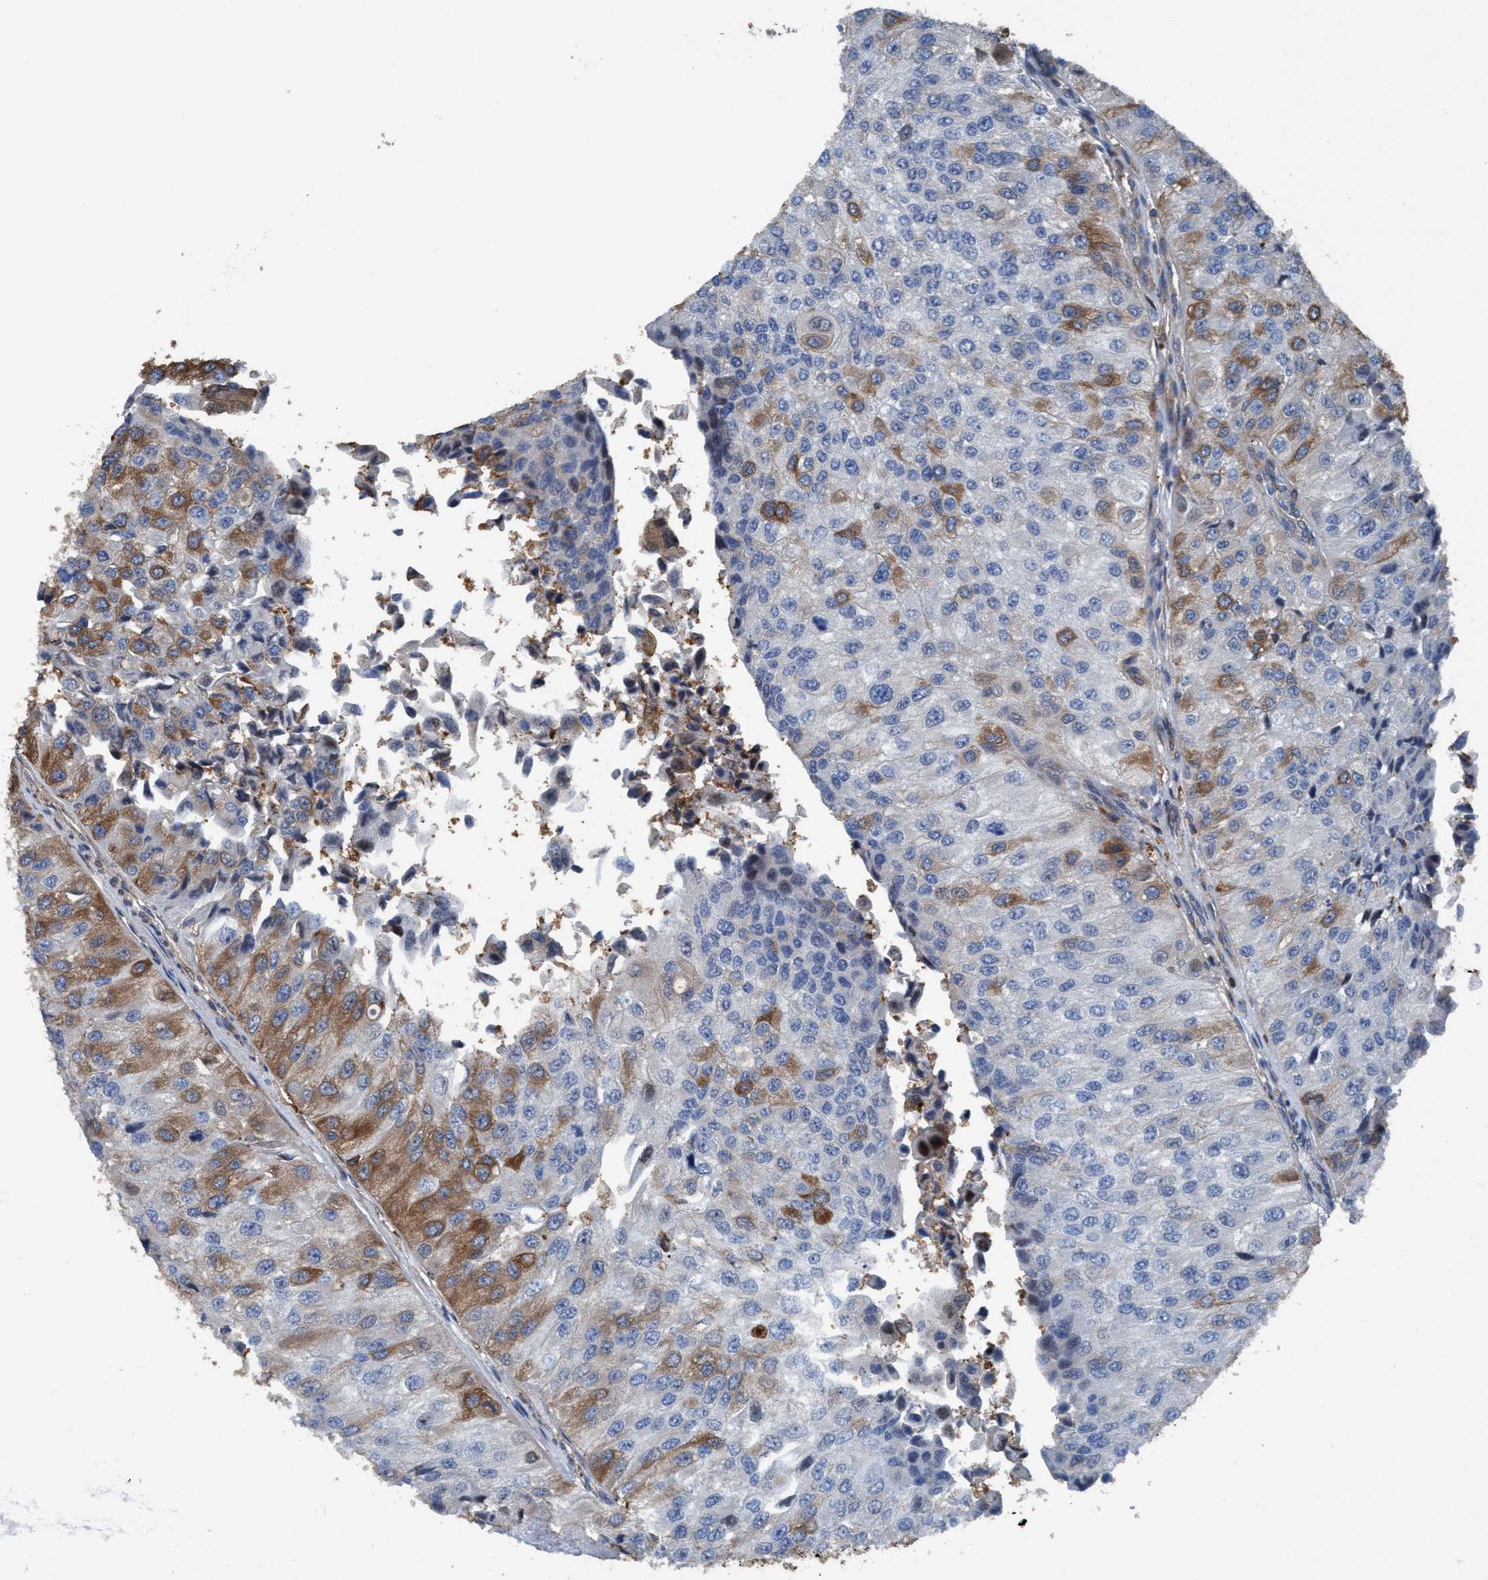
{"staining": {"intensity": "moderate", "quantity": "<25%", "location": "cytoplasmic/membranous"}, "tissue": "urothelial cancer", "cell_type": "Tumor cells", "image_type": "cancer", "snomed": [{"axis": "morphology", "description": "Urothelial carcinoma, High grade"}, {"axis": "topography", "description": "Kidney"}, {"axis": "topography", "description": "Urinary bladder"}], "caption": "Protein positivity by immunohistochemistry displays moderate cytoplasmic/membranous positivity in about <25% of tumor cells in urothelial cancer.", "gene": "NMT1", "patient": {"sex": "male", "age": 77}}